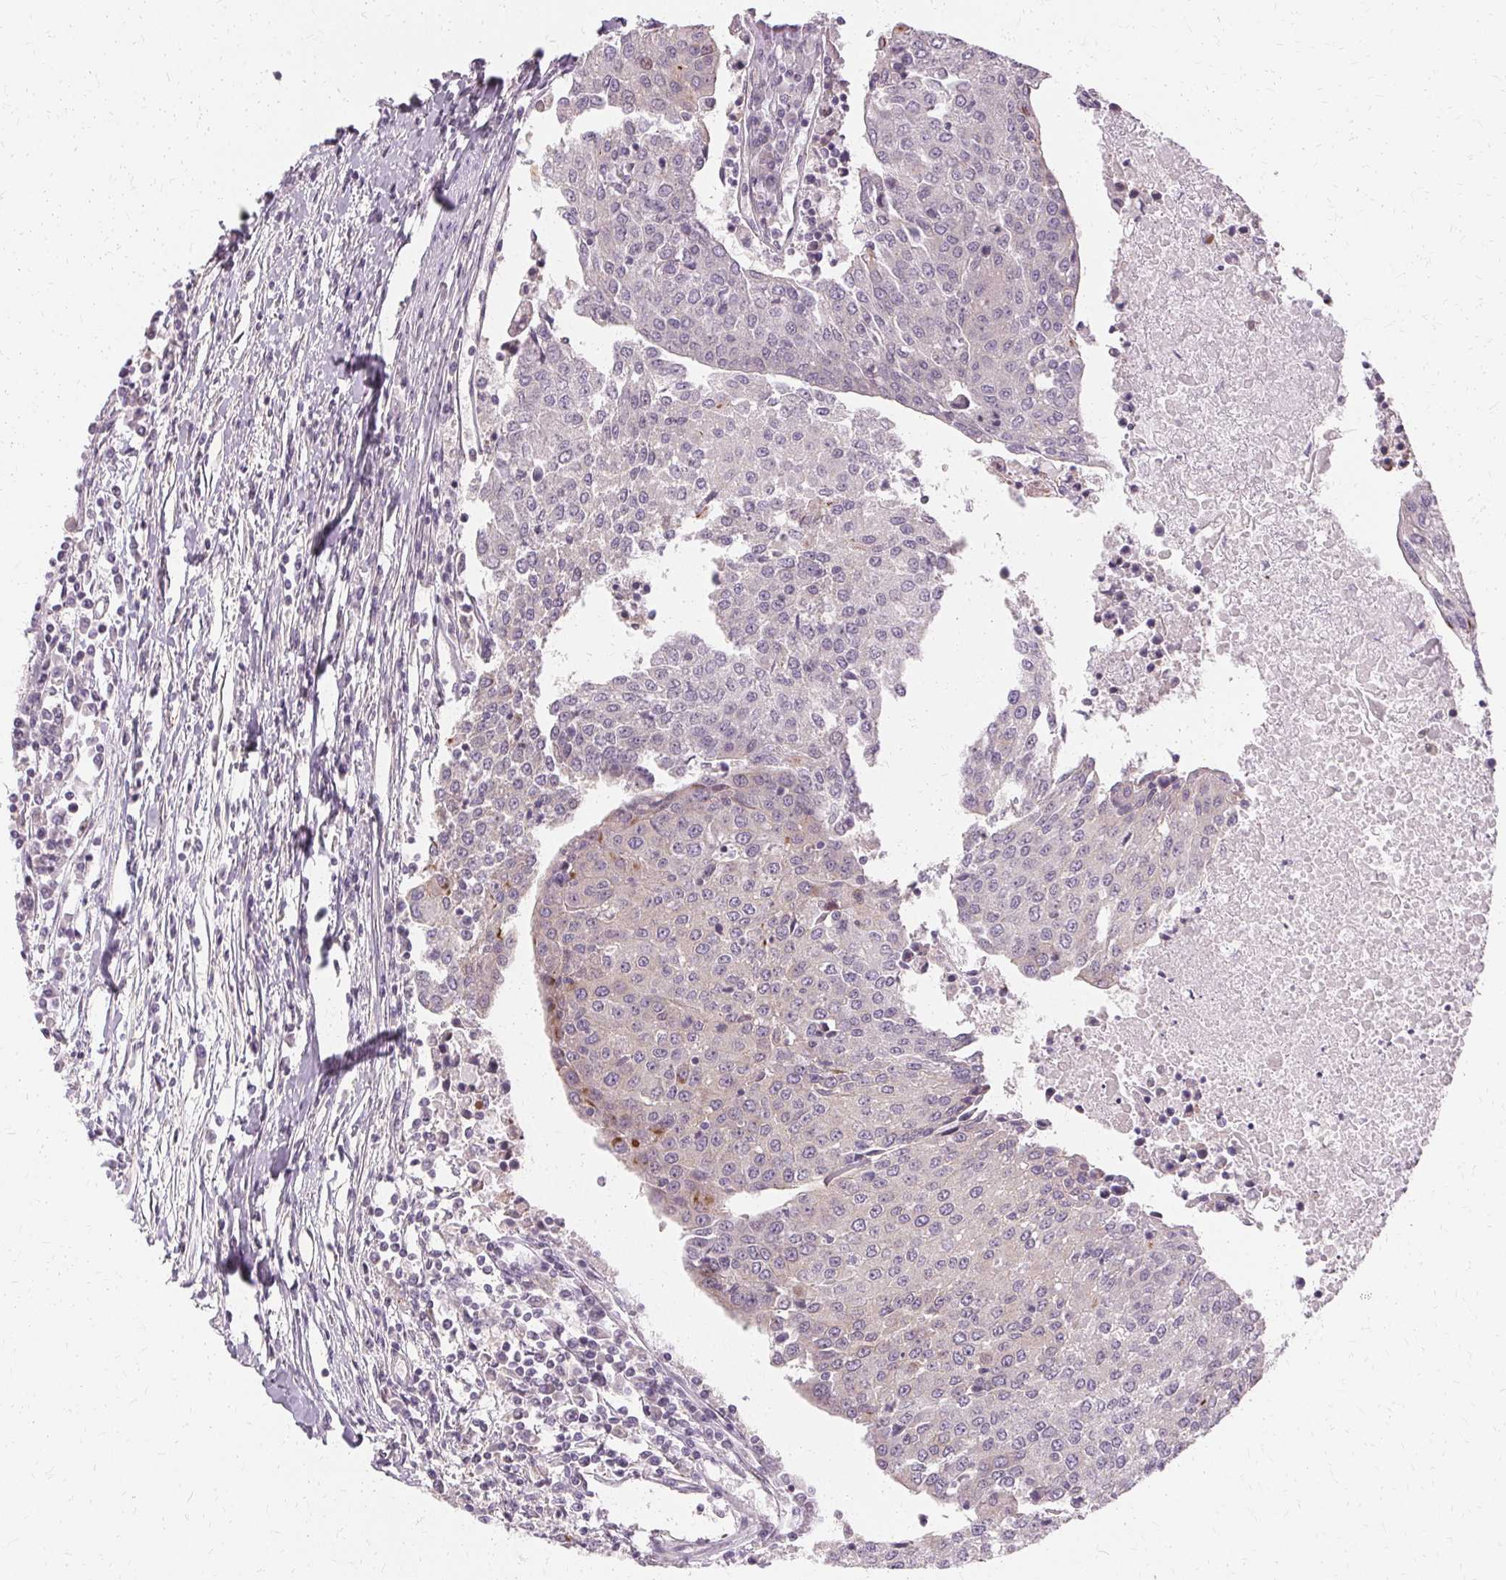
{"staining": {"intensity": "weak", "quantity": "<25%", "location": "cytoplasmic/membranous"}, "tissue": "urothelial cancer", "cell_type": "Tumor cells", "image_type": "cancer", "snomed": [{"axis": "morphology", "description": "Urothelial carcinoma, High grade"}, {"axis": "topography", "description": "Urinary bladder"}], "caption": "Immunohistochemistry of human urothelial cancer displays no staining in tumor cells.", "gene": "USP8", "patient": {"sex": "female", "age": 85}}